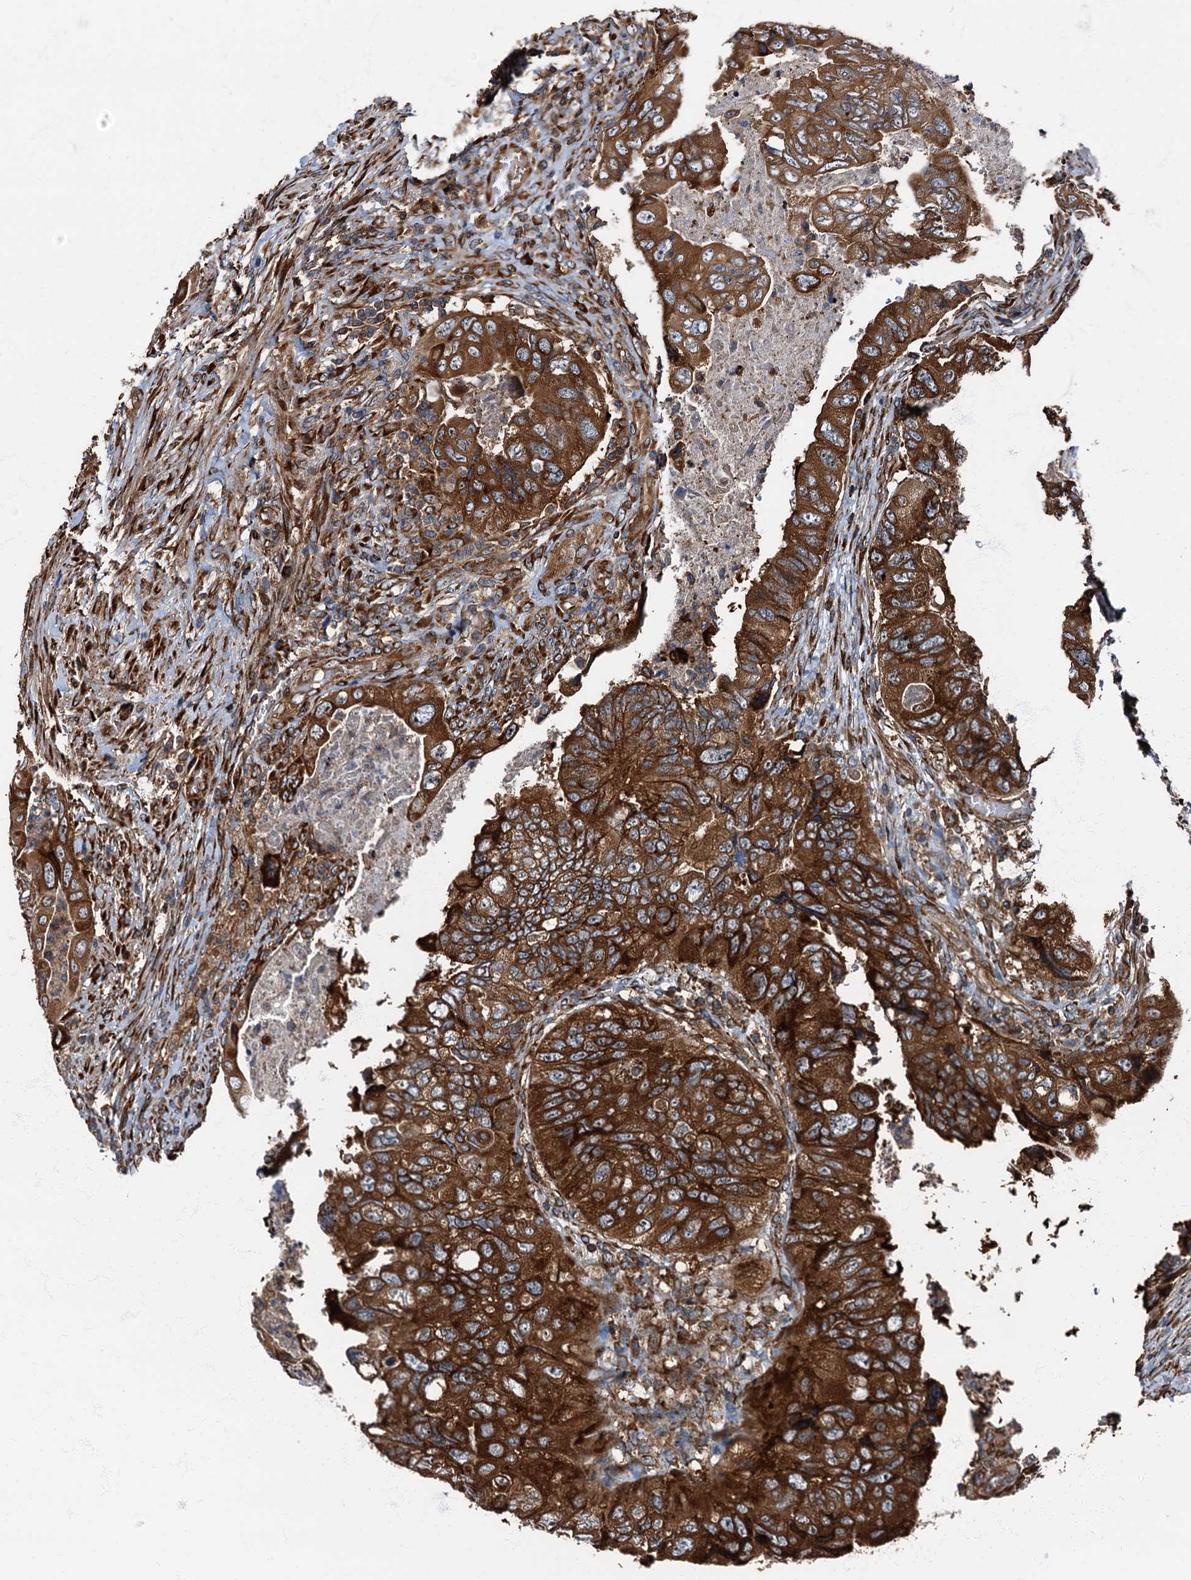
{"staining": {"intensity": "strong", "quantity": ">75%", "location": "cytoplasmic/membranous"}, "tissue": "colorectal cancer", "cell_type": "Tumor cells", "image_type": "cancer", "snomed": [{"axis": "morphology", "description": "Adenocarcinoma, NOS"}, {"axis": "topography", "description": "Rectum"}], "caption": "This is an image of immunohistochemistry (IHC) staining of colorectal adenocarcinoma, which shows strong staining in the cytoplasmic/membranous of tumor cells.", "gene": "ATP2C1", "patient": {"sex": "male", "age": 63}}